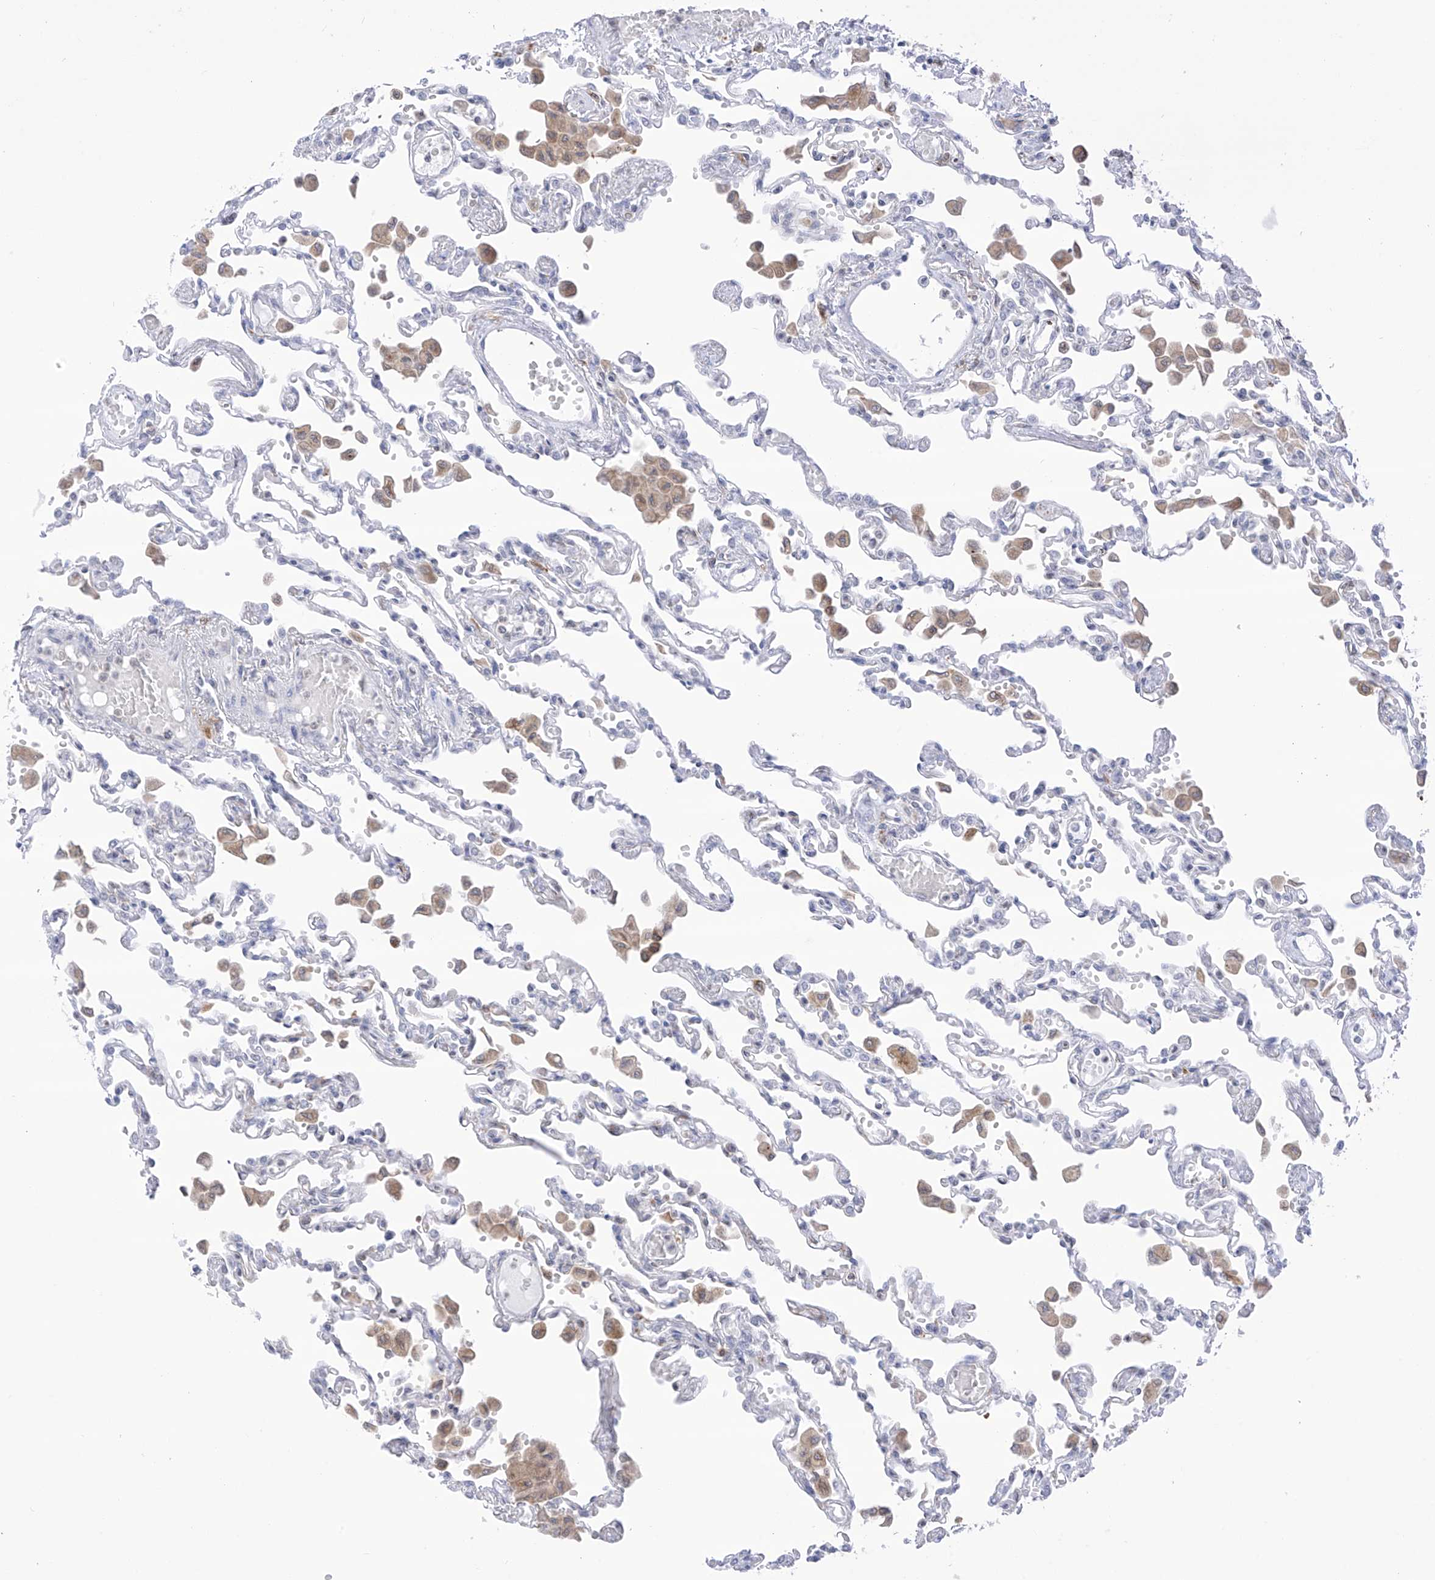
{"staining": {"intensity": "negative", "quantity": "none", "location": "none"}, "tissue": "lung", "cell_type": "Alveolar cells", "image_type": "normal", "snomed": [{"axis": "morphology", "description": "Normal tissue, NOS"}, {"axis": "topography", "description": "Bronchus"}, {"axis": "topography", "description": "Lung"}], "caption": "Alveolar cells show no significant protein expression in benign lung.", "gene": "TBXAS1", "patient": {"sex": "female", "age": 49}}